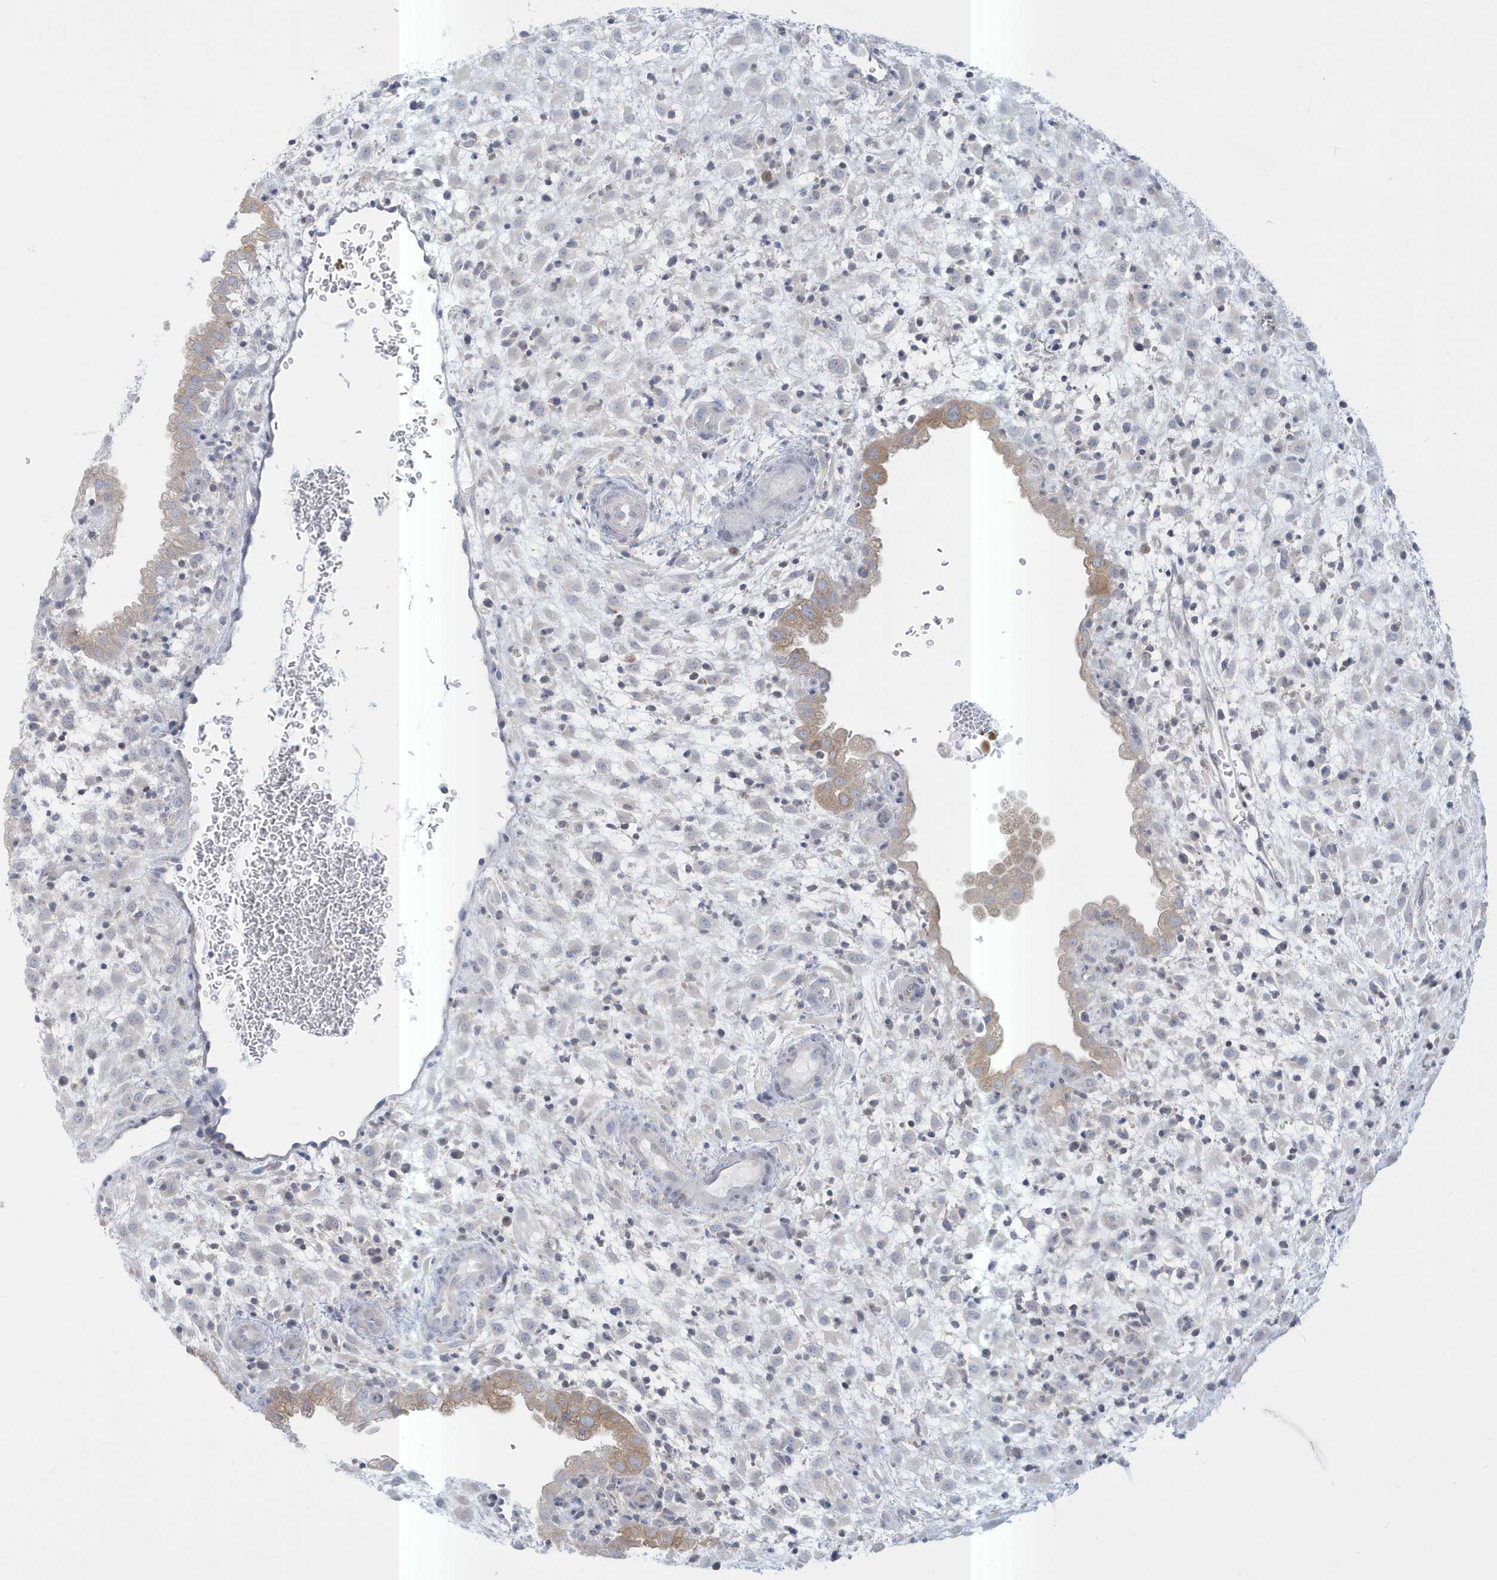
{"staining": {"intensity": "negative", "quantity": "none", "location": "none"}, "tissue": "placenta", "cell_type": "Decidual cells", "image_type": "normal", "snomed": [{"axis": "morphology", "description": "Normal tissue, NOS"}, {"axis": "topography", "description": "Placenta"}], "caption": "Placenta was stained to show a protein in brown. There is no significant expression in decidual cells. (DAB immunohistochemistry with hematoxylin counter stain).", "gene": "SLAMF9", "patient": {"sex": "female", "age": 35}}